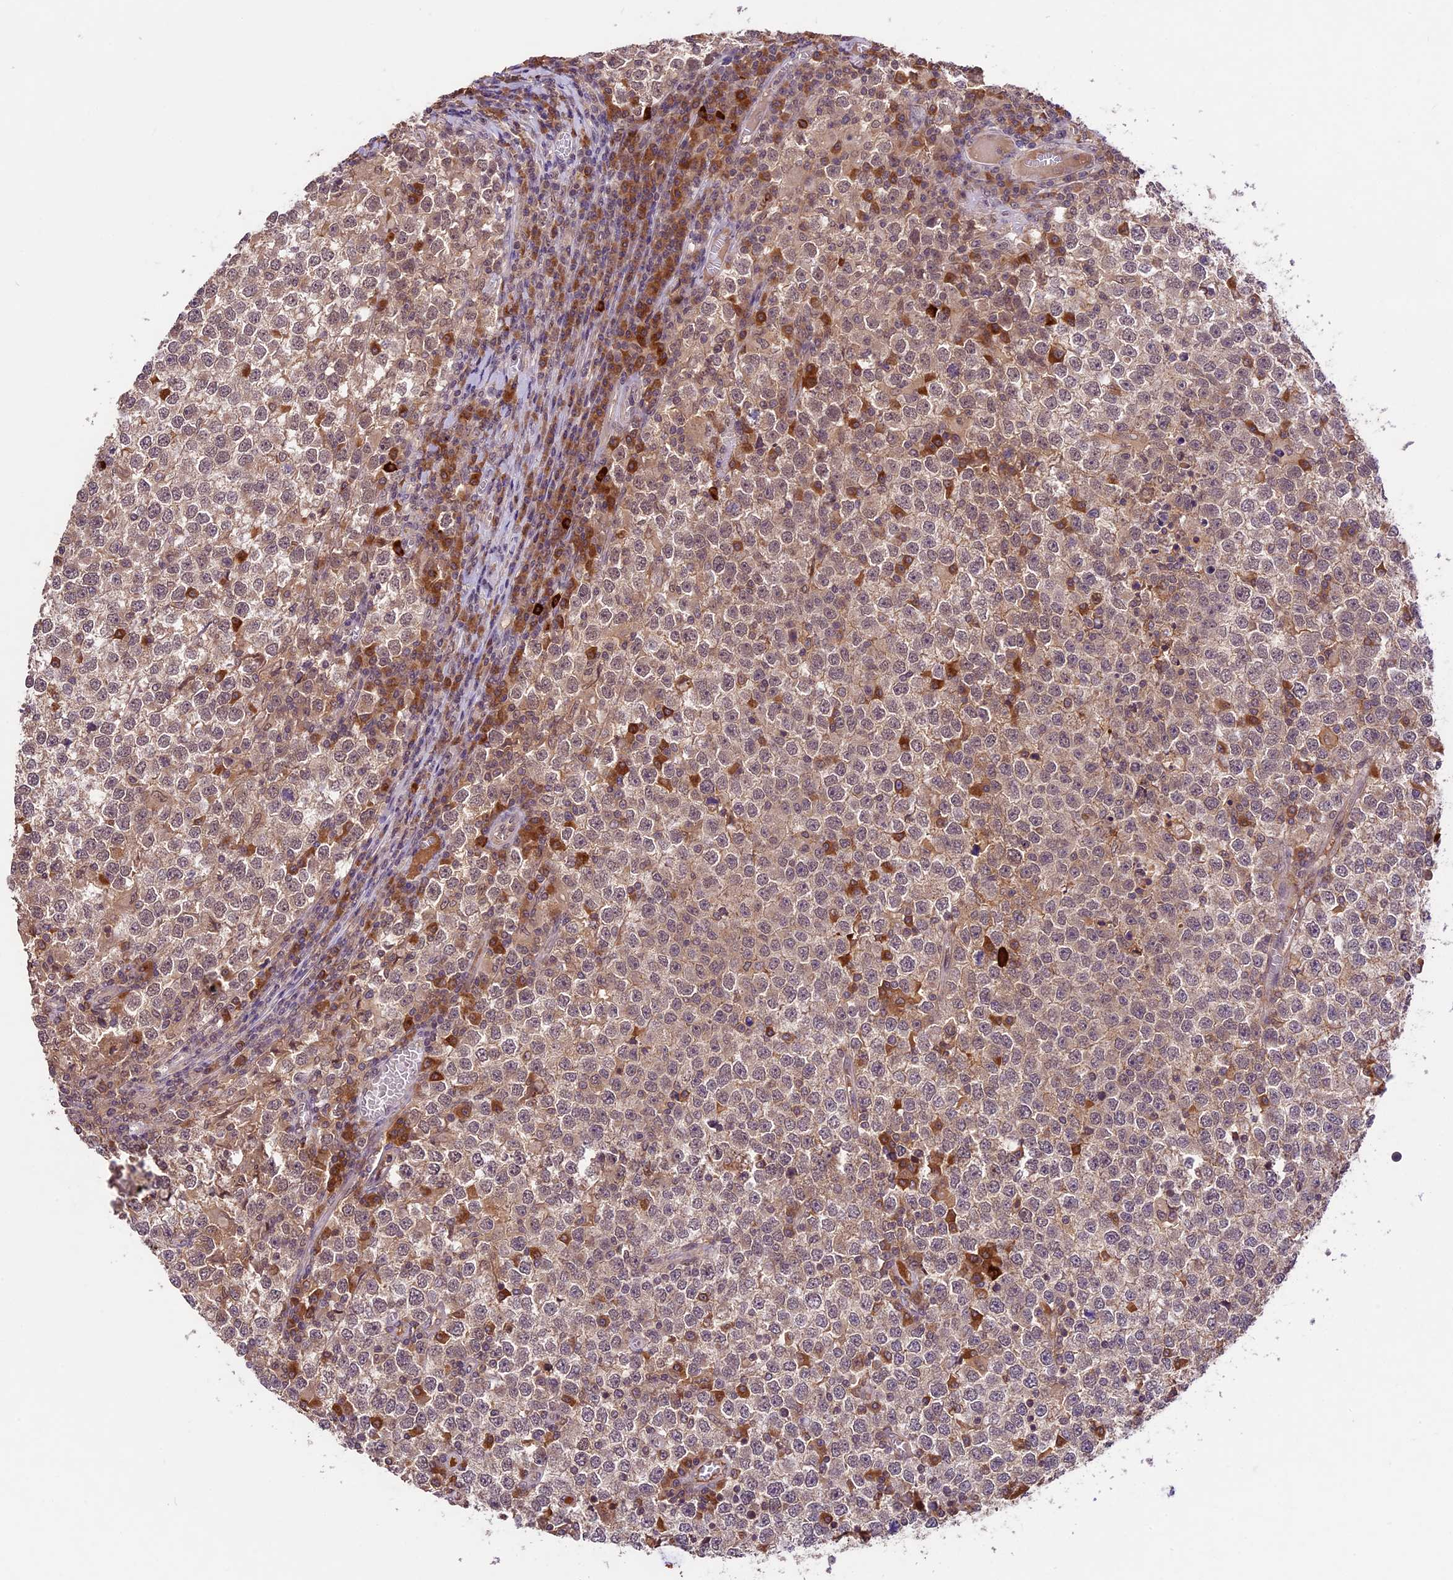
{"staining": {"intensity": "weak", "quantity": ">75%", "location": "cytoplasmic/membranous"}, "tissue": "testis cancer", "cell_type": "Tumor cells", "image_type": "cancer", "snomed": [{"axis": "morphology", "description": "Seminoma, NOS"}, {"axis": "topography", "description": "Testis"}], "caption": "This histopathology image reveals immunohistochemistry (IHC) staining of human seminoma (testis), with low weak cytoplasmic/membranous expression in about >75% of tumor cells.", "gene": "ATP10A", "patient": {"sex": "male", "age": 65}}